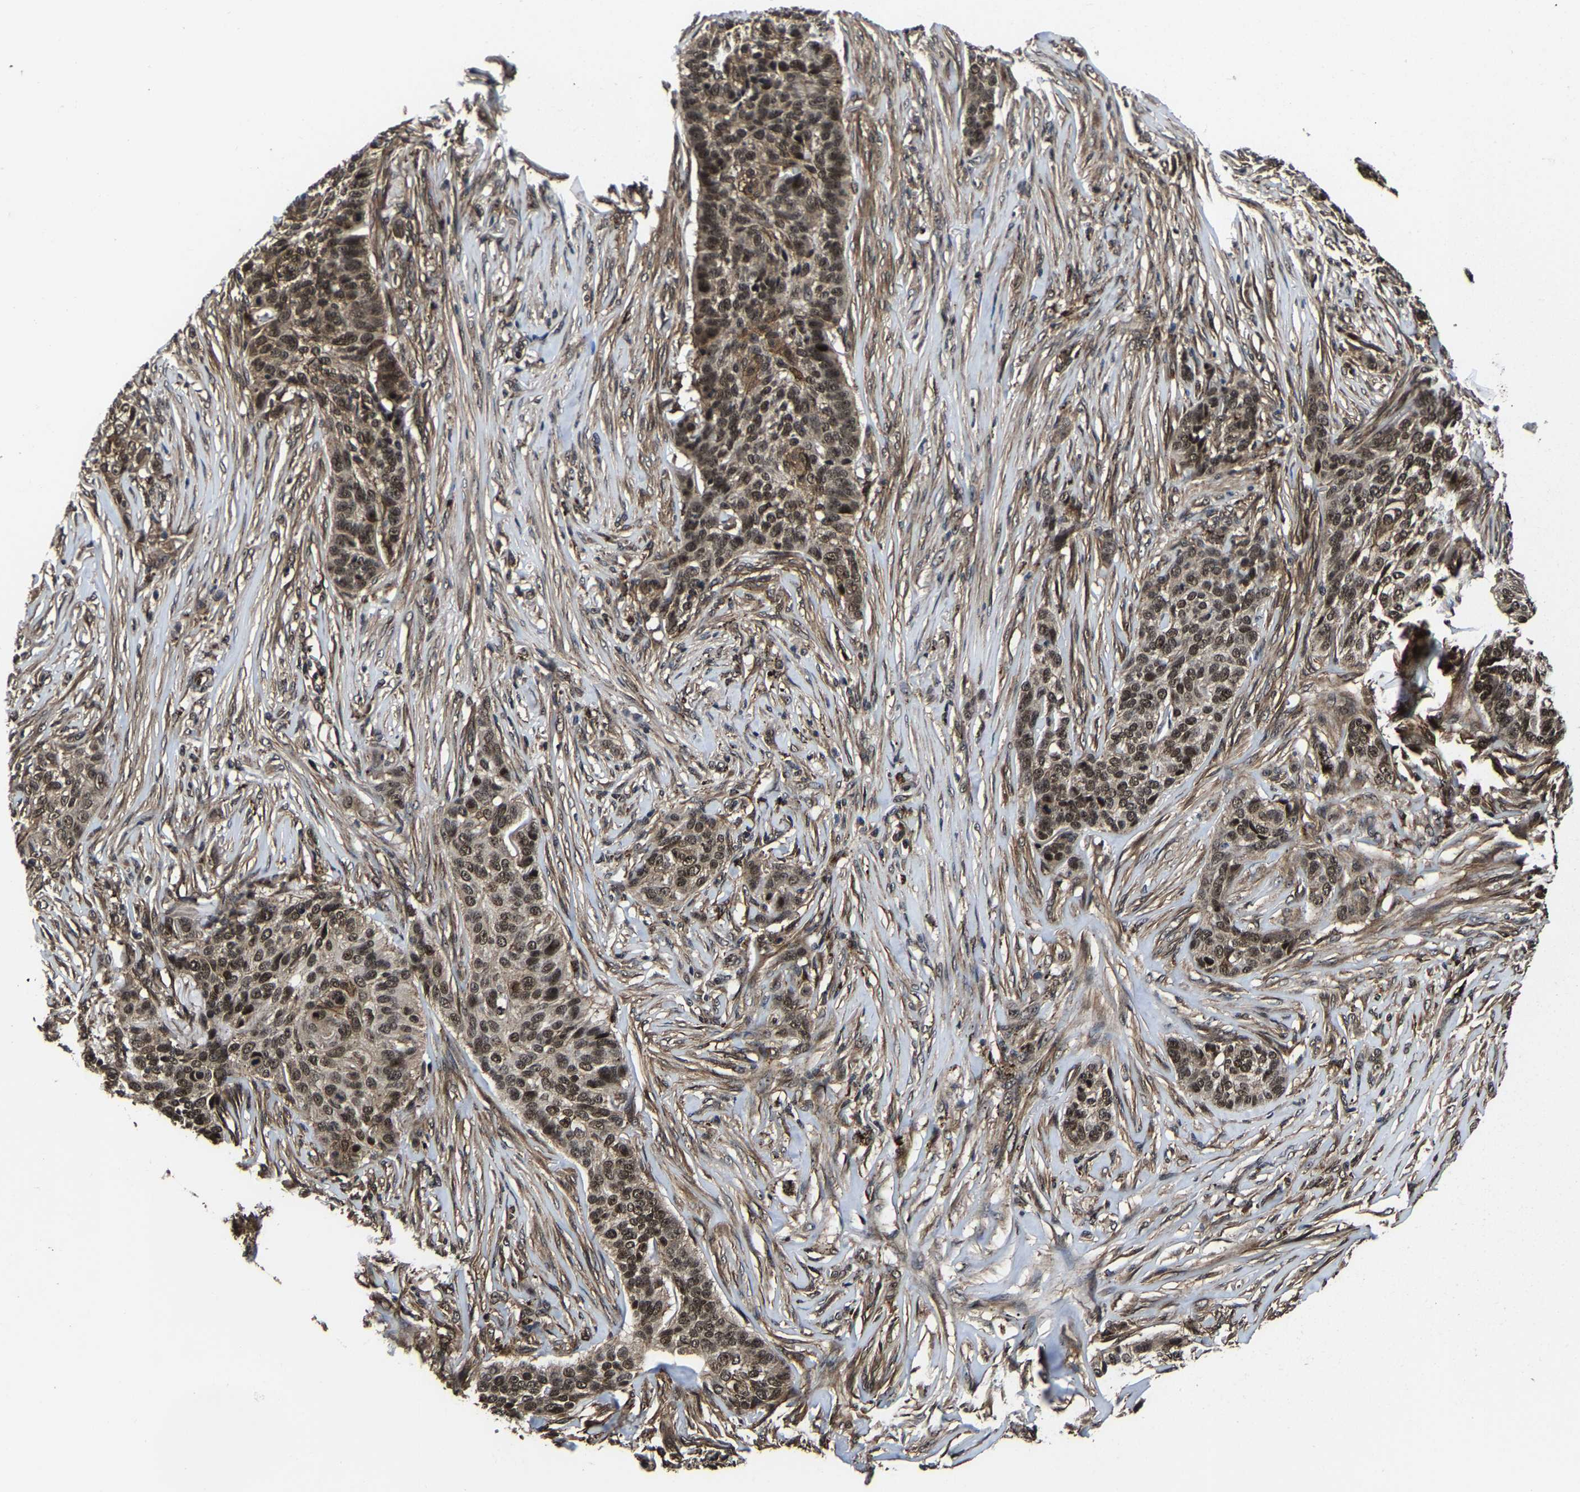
{"staining": {"intensity": "strong", "quantity": ">75%", "location": "nuclear"}, "tissue": "skin cancer", "cell_type": "Tumor cells", "image_type": "cancer", "snomed": [{"axis": "morphology", "description": "Basal cell carcinoma"}, {"axis": "topography", "description": "Skin"}], "caption": "Immunohistochemistry (IHC) micrograph of neoplastic tissue: basal cell carcinoma (skin) stained using immunohistochemistry exhibits high levels of strong protein expression localized specifically in the nuclear of tumor cells, appearing as a nuclear brown color.", "gene": "ZCCHC7", "patient": {"sex": "male", "age": 85}}